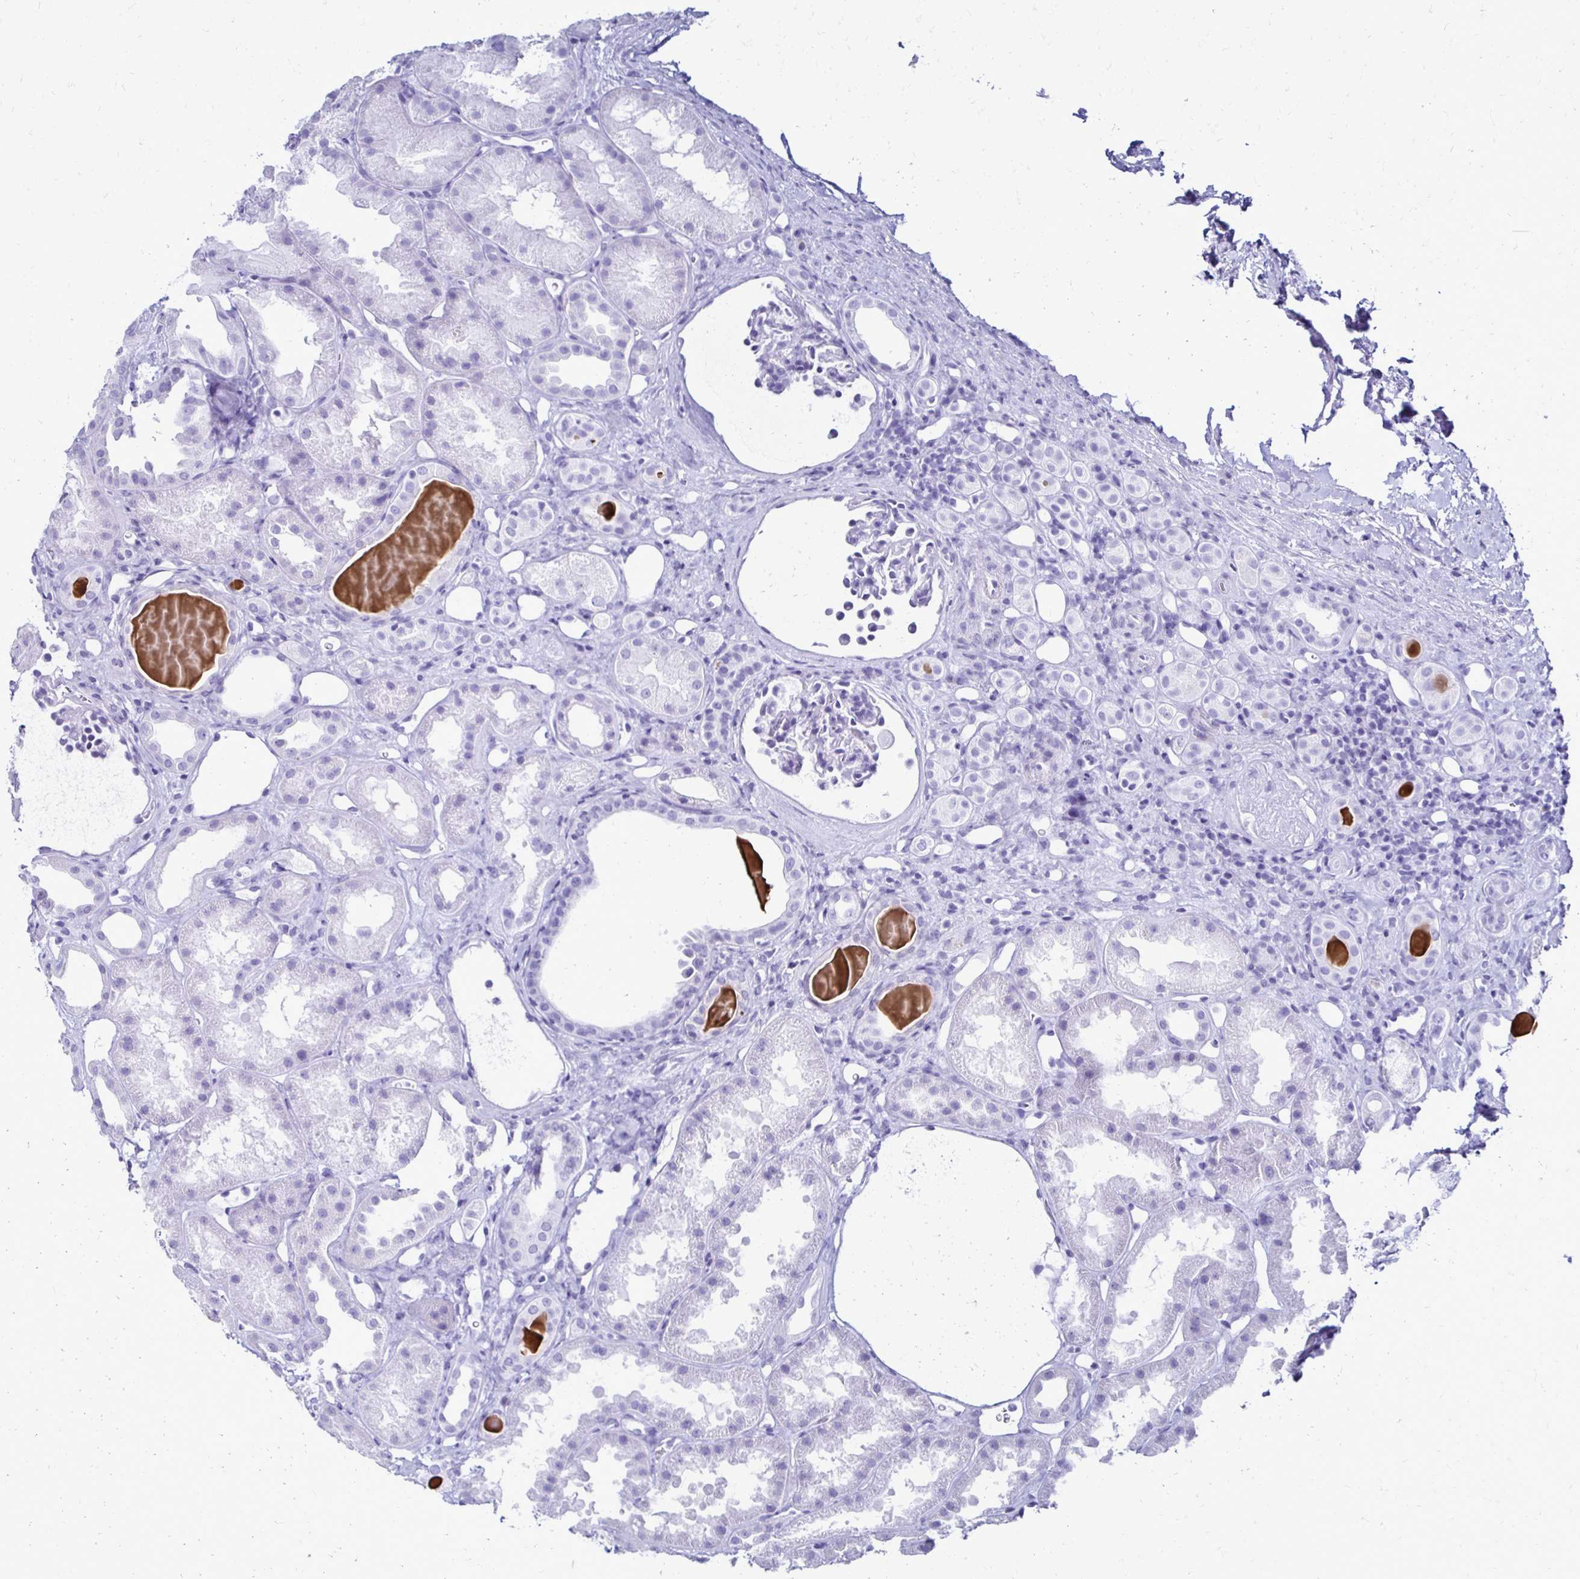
{"staining": {"intensity": "negative", "quantity": "none", "location": "none"}, "tissue": "kidney", "cell_type": "Cells in glomeruli", "image_type": "normal", "snomed": [{"axis": "morphology", "description": "Normal tissue, NOS"}, {"axis": "topography", "description": "Kidney"}], "caption": "Benign kidney was stained to show a protein in brown. There is no significant staining in cells in glomeruli. The staining was performed using DAB to visualize the protein expression in brown, while the nuclei were stained in blue with hematoxylin (Magnification: 20x).", "gene": "CST5", "patient": {"sex": "male", "age": 61}}